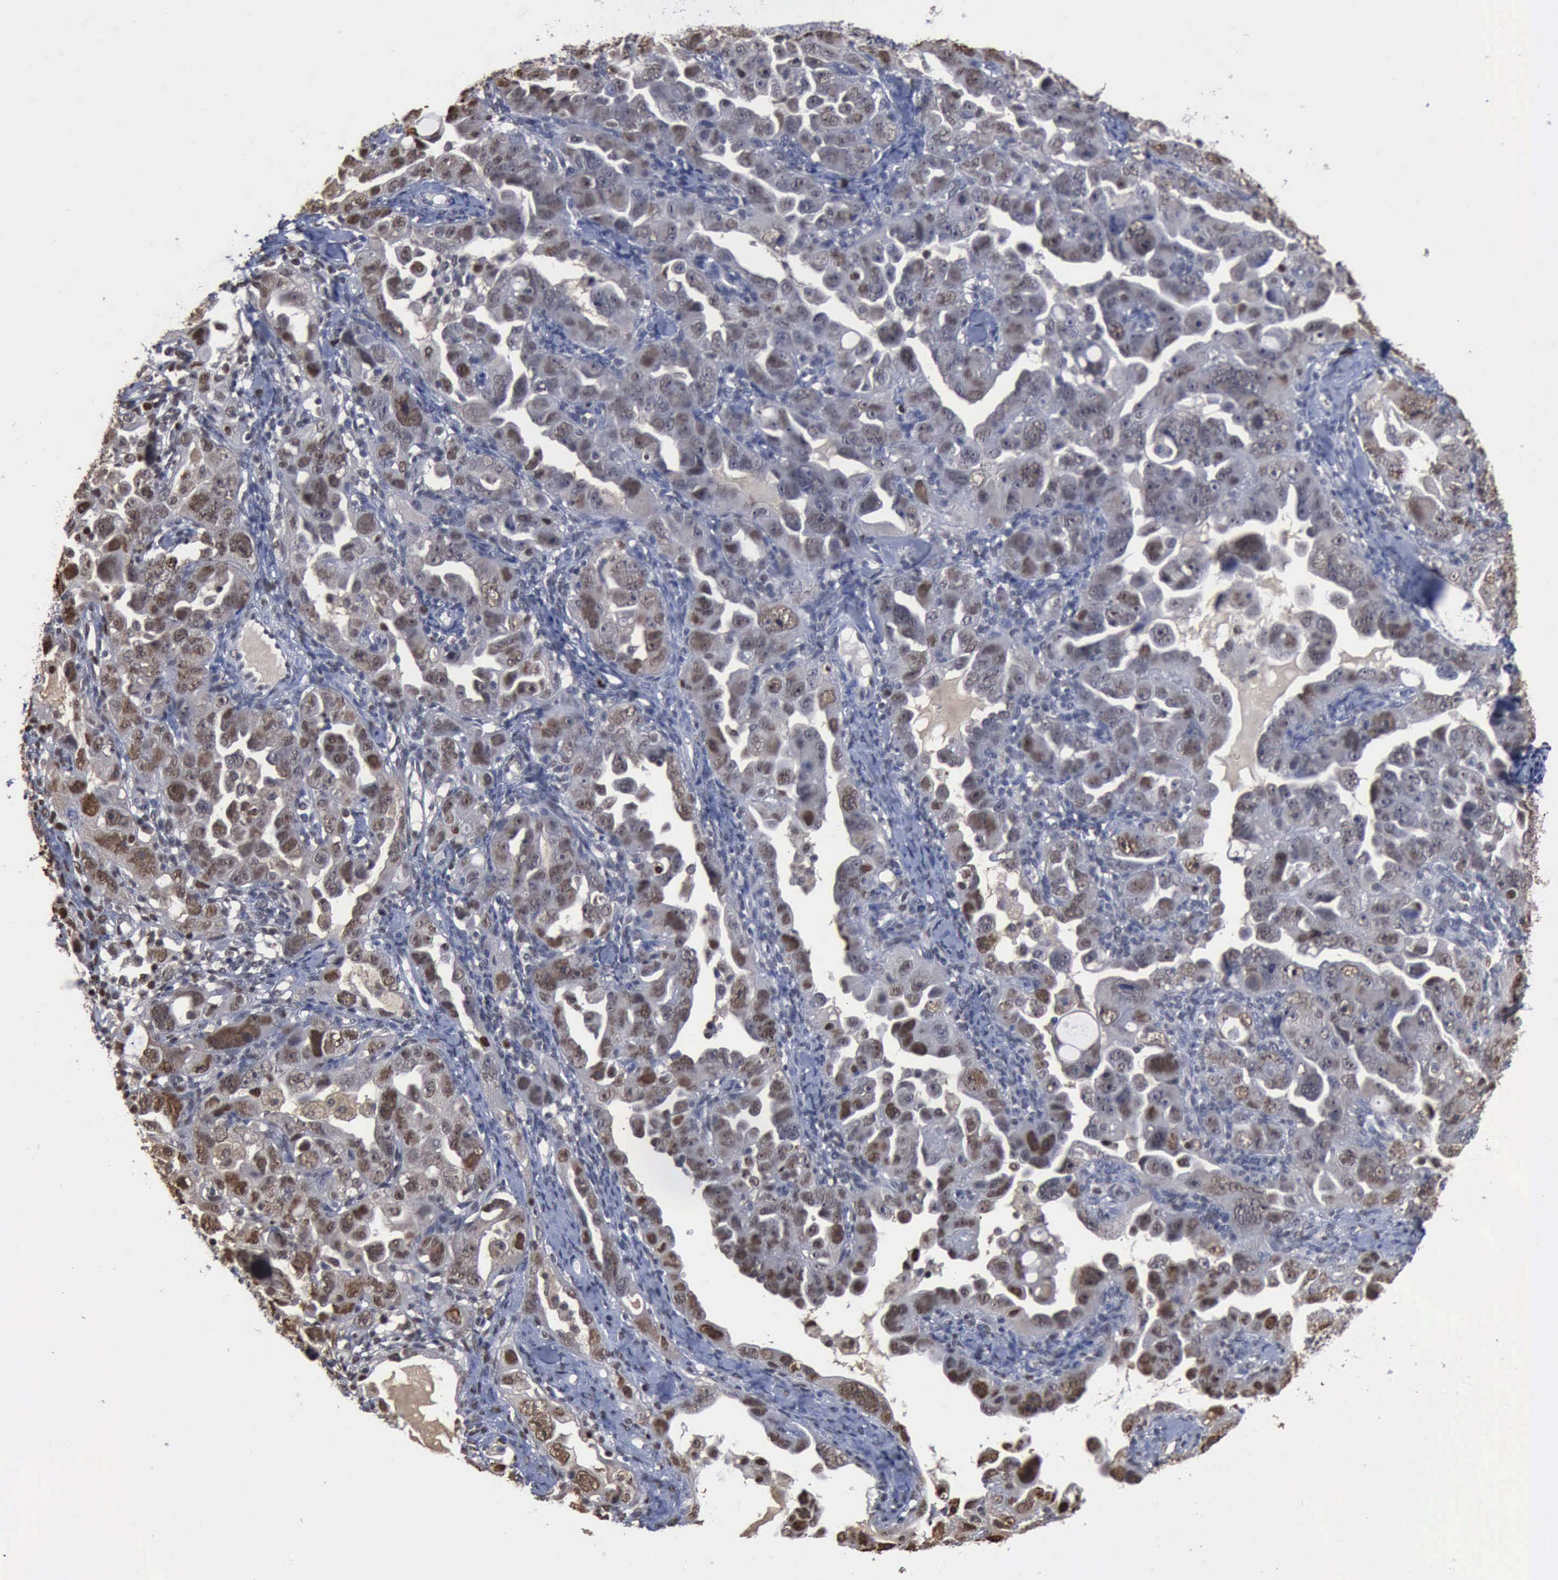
{"staining": {"intensity": "weak", "quantity": "25%-75%", "location": "nuclear"}, "tissue": "ovarian cancer", "cell_type": "Tumor cells", "image_type": "cancer", "snomed": [{"axis": "morphology", "description": "Cystadenocarcinoma, serous, NOS"}, {"axis": "topography", "description": "Ovary"}], "caption": "A low amount of weak nuclear positivity is seen in about 25%-75% of tumor cells in ovarian serous cystadenocarcinoma tissue.", "gene": "PCNA", "patient": {"sex": "female", "age": 66}}